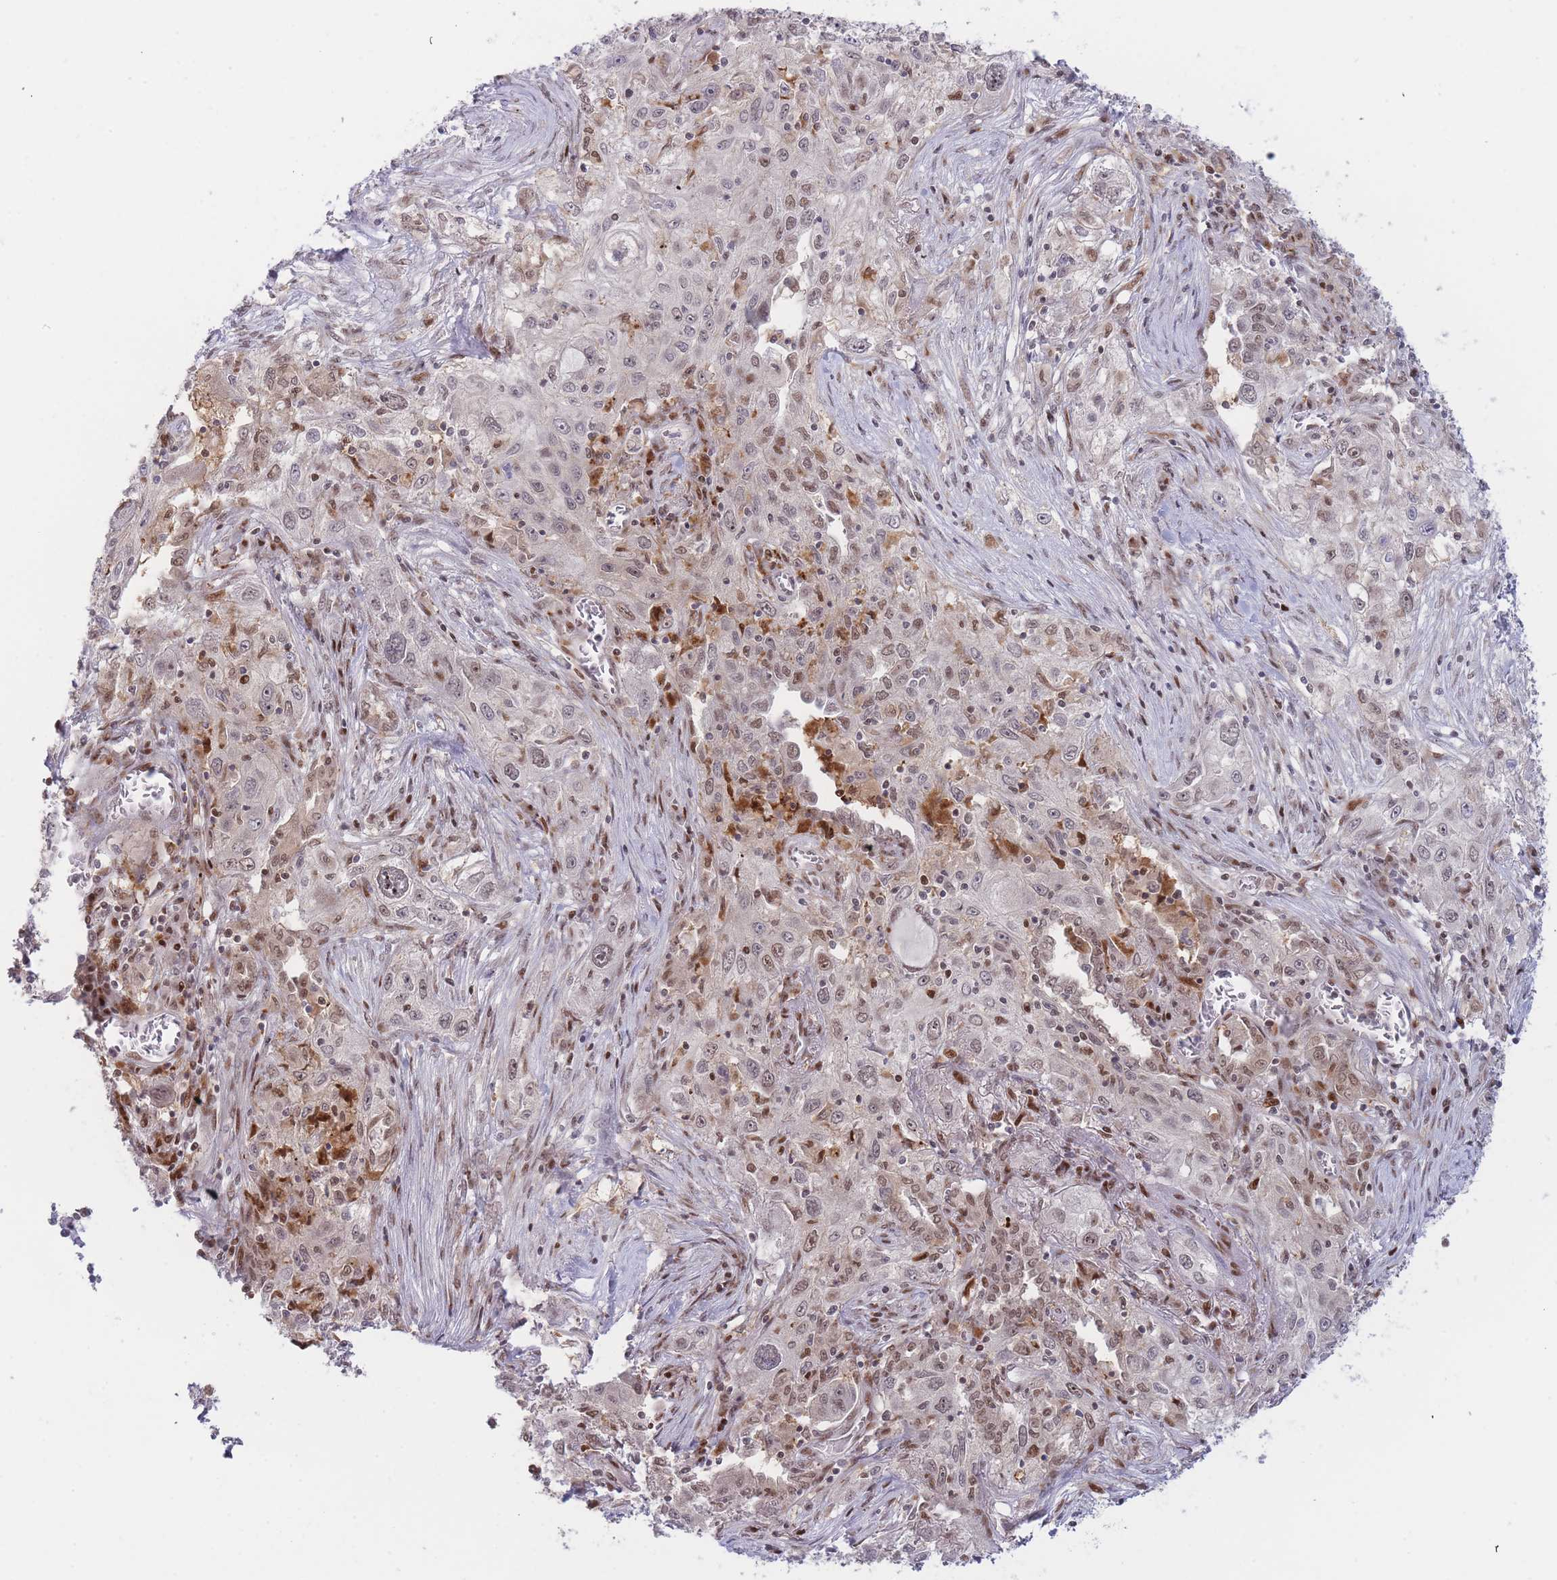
{"staining": {"intensity": "weak", "quantity": ">75%", "location": "nuclear"}, "tissue": "lung cancer", "cell_type": "Tumor cells", "image_type": "cancer", "snomed": [{"axis": "morphology", "description": "Squamous cell carcinoma, NOS"}, {"axis": "topography", "description": "Lung"}], "caption": "Immunohistochemical staining of human lung cancer reveals low levels of weak nuclear protein staining in approximately >75% of tumor cells.", "gene": "DEAF1", "patient": {"sex": "female", "age": 69}}